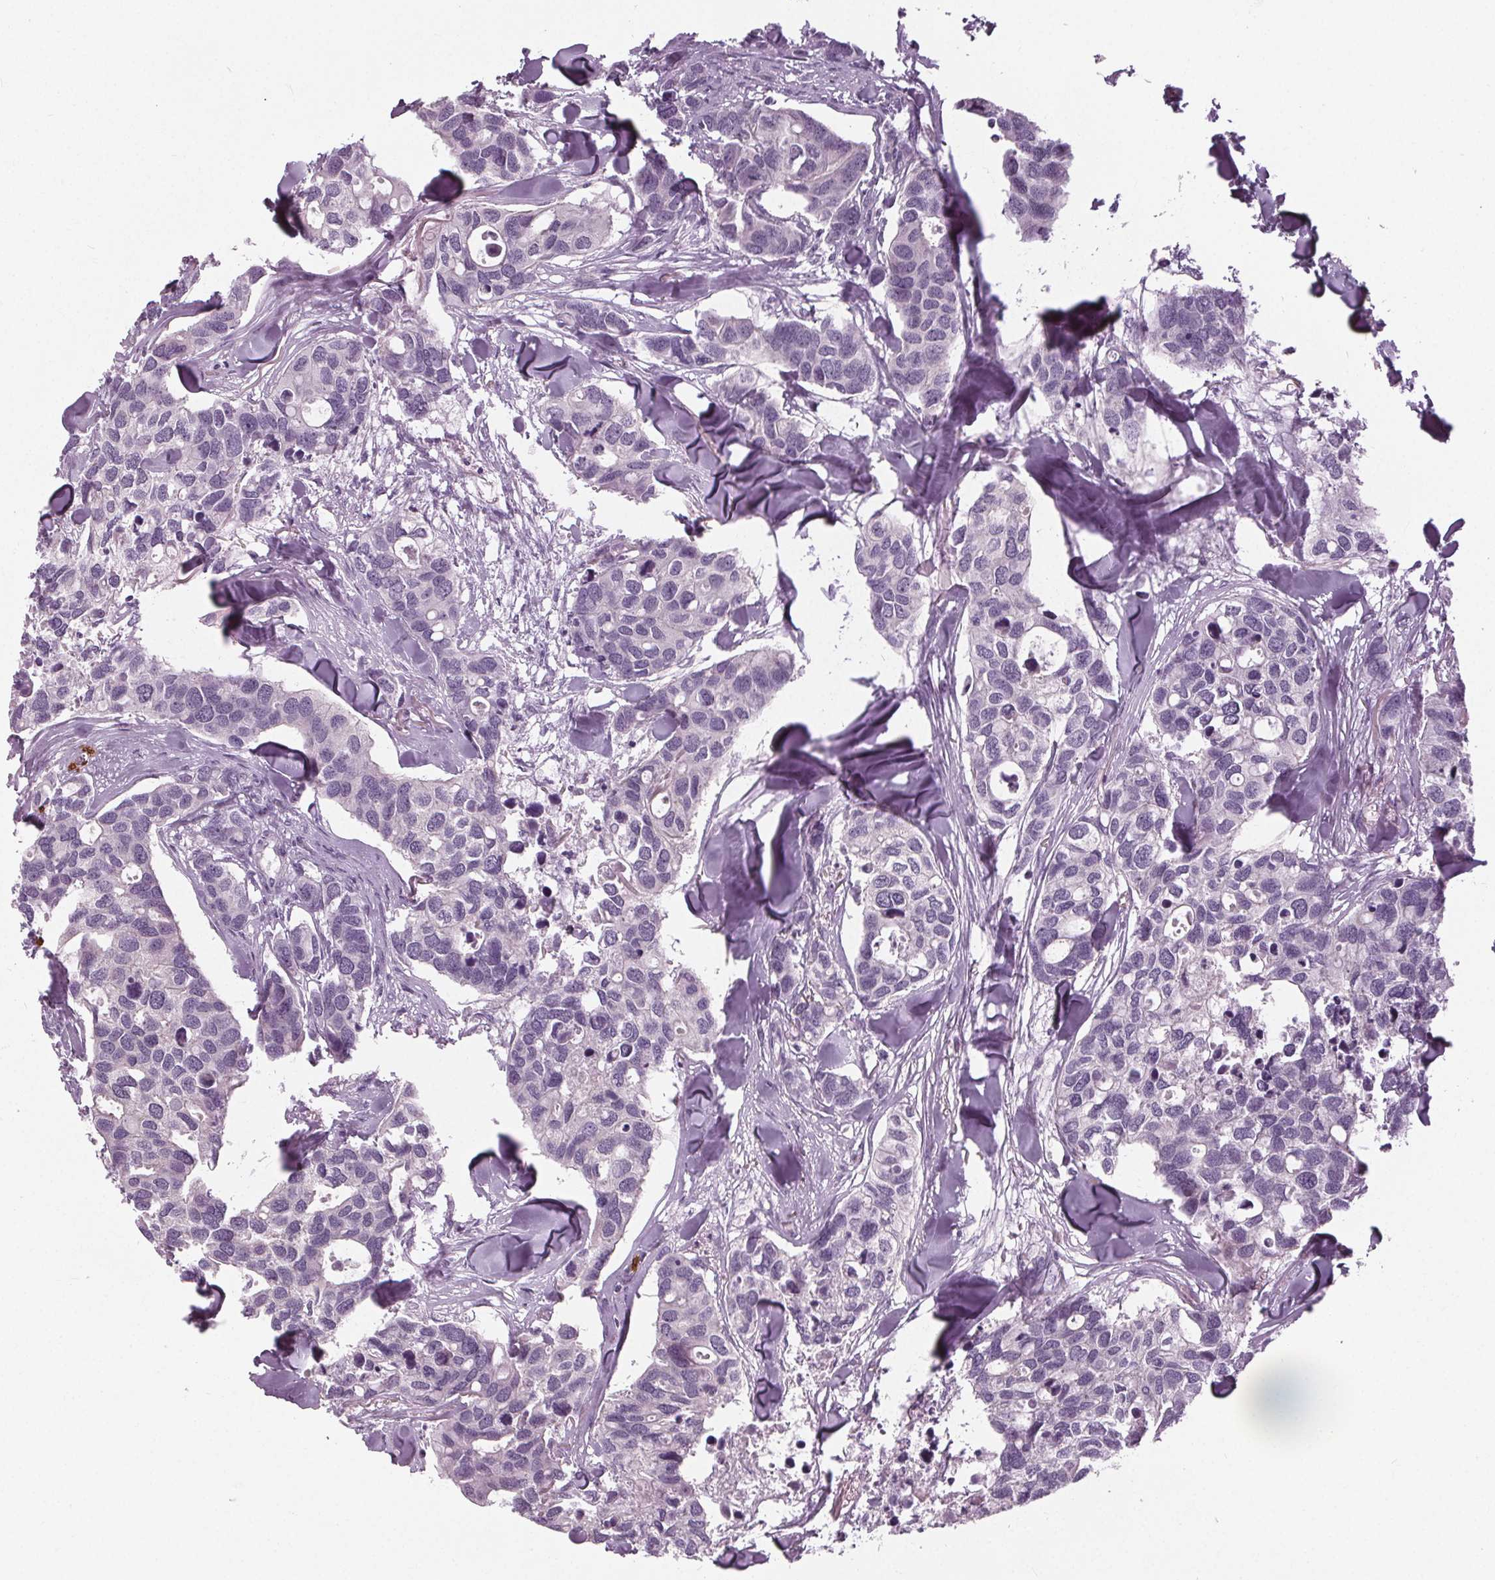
{"staining": {"intensity": "negative", "quantity": "none", "location": "none"}, "tissue": "breast cancer", "cell_type": "Tumor cells", "image_type": "cancer", "snomed": [{"axis": "morphology", "description": "Duct carcinoma"}, {"axis": "topography", "description": "Breast"}], "caption": "Micrograph shows no significant protein staining in tumor cells of breast cancer.", "gene": "SLC4A1", "patient": {"sex": "female", "age": 83}}